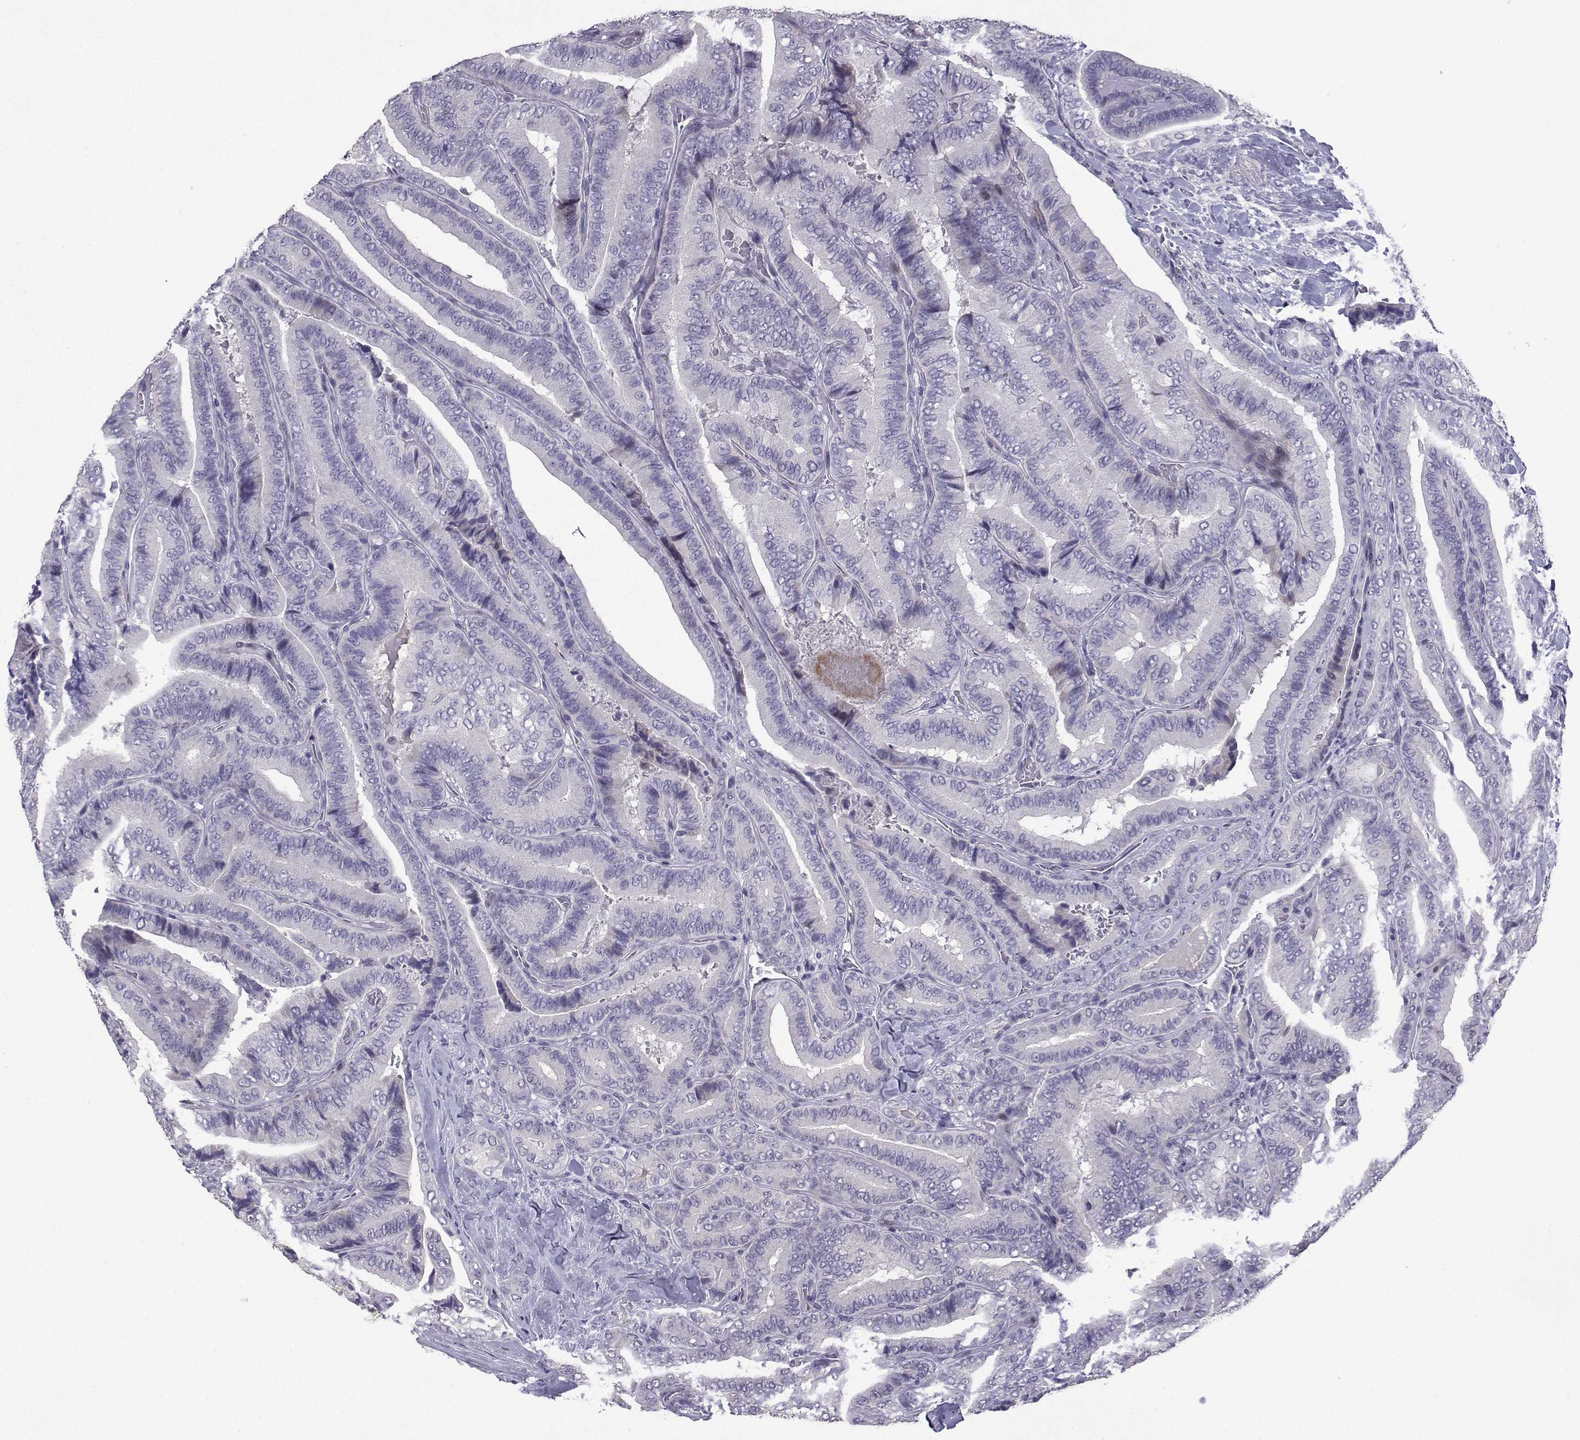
{"staining": {"intensity": "negative", "quantity": "none", "location": "none"}, "tissue": "thyroid cancer", "cell_type": "Tumor cells", "image_type": "cancer", "snomed": [{"axis": "morphology", "description": "Papillary adenocarcinoma, NOS"}, {"axis": "topography", "description": "Thyroid gland"}], "caption": "Tumor cells are negative for protein expression in human thyroid cancer.", "gene": "CFAP70", "patient": {"sex": "male", "age": 61}}